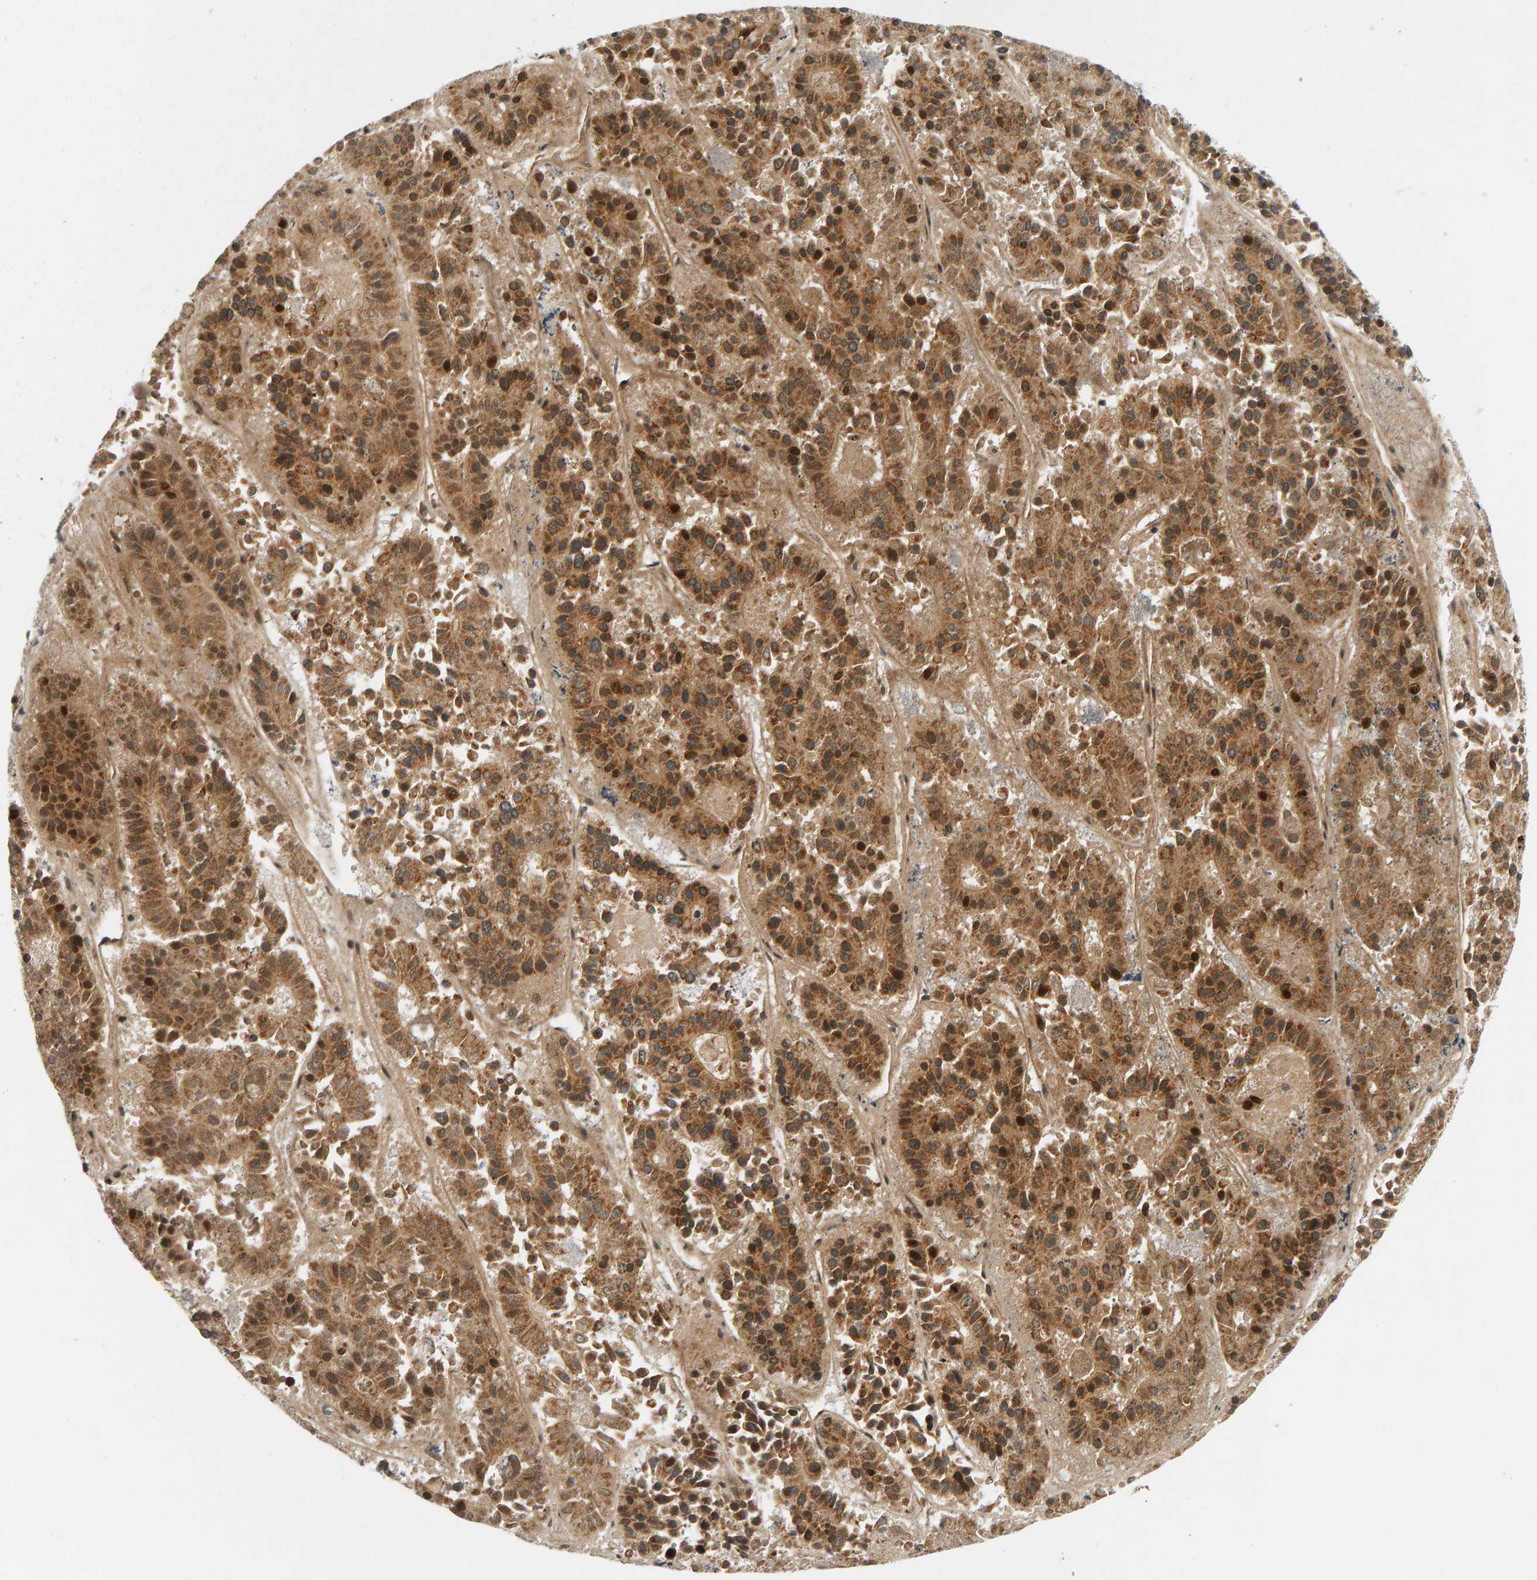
{"staining": {"intensity": "strong", "quantity": ">75%", "location": "cytoplasmic/membranous"}, "tissue": "pancreatic cancer", "cell_type": "Tumor cells", "image_type": "cancer", "snomed": [{"axis": "morphology", "description": "Adenocarcinoma, NOS"}, {"axis": "topography", "description": "Pancreas"}], "caption": "Protein staining displays strong cytoplasmic/membranous positivity in approximately >75% of tumor cells in pancreatic cancer (adenocarcinoma).", "gene": "BAHCC1", "patient": {"sex": "male", "age": 50}}